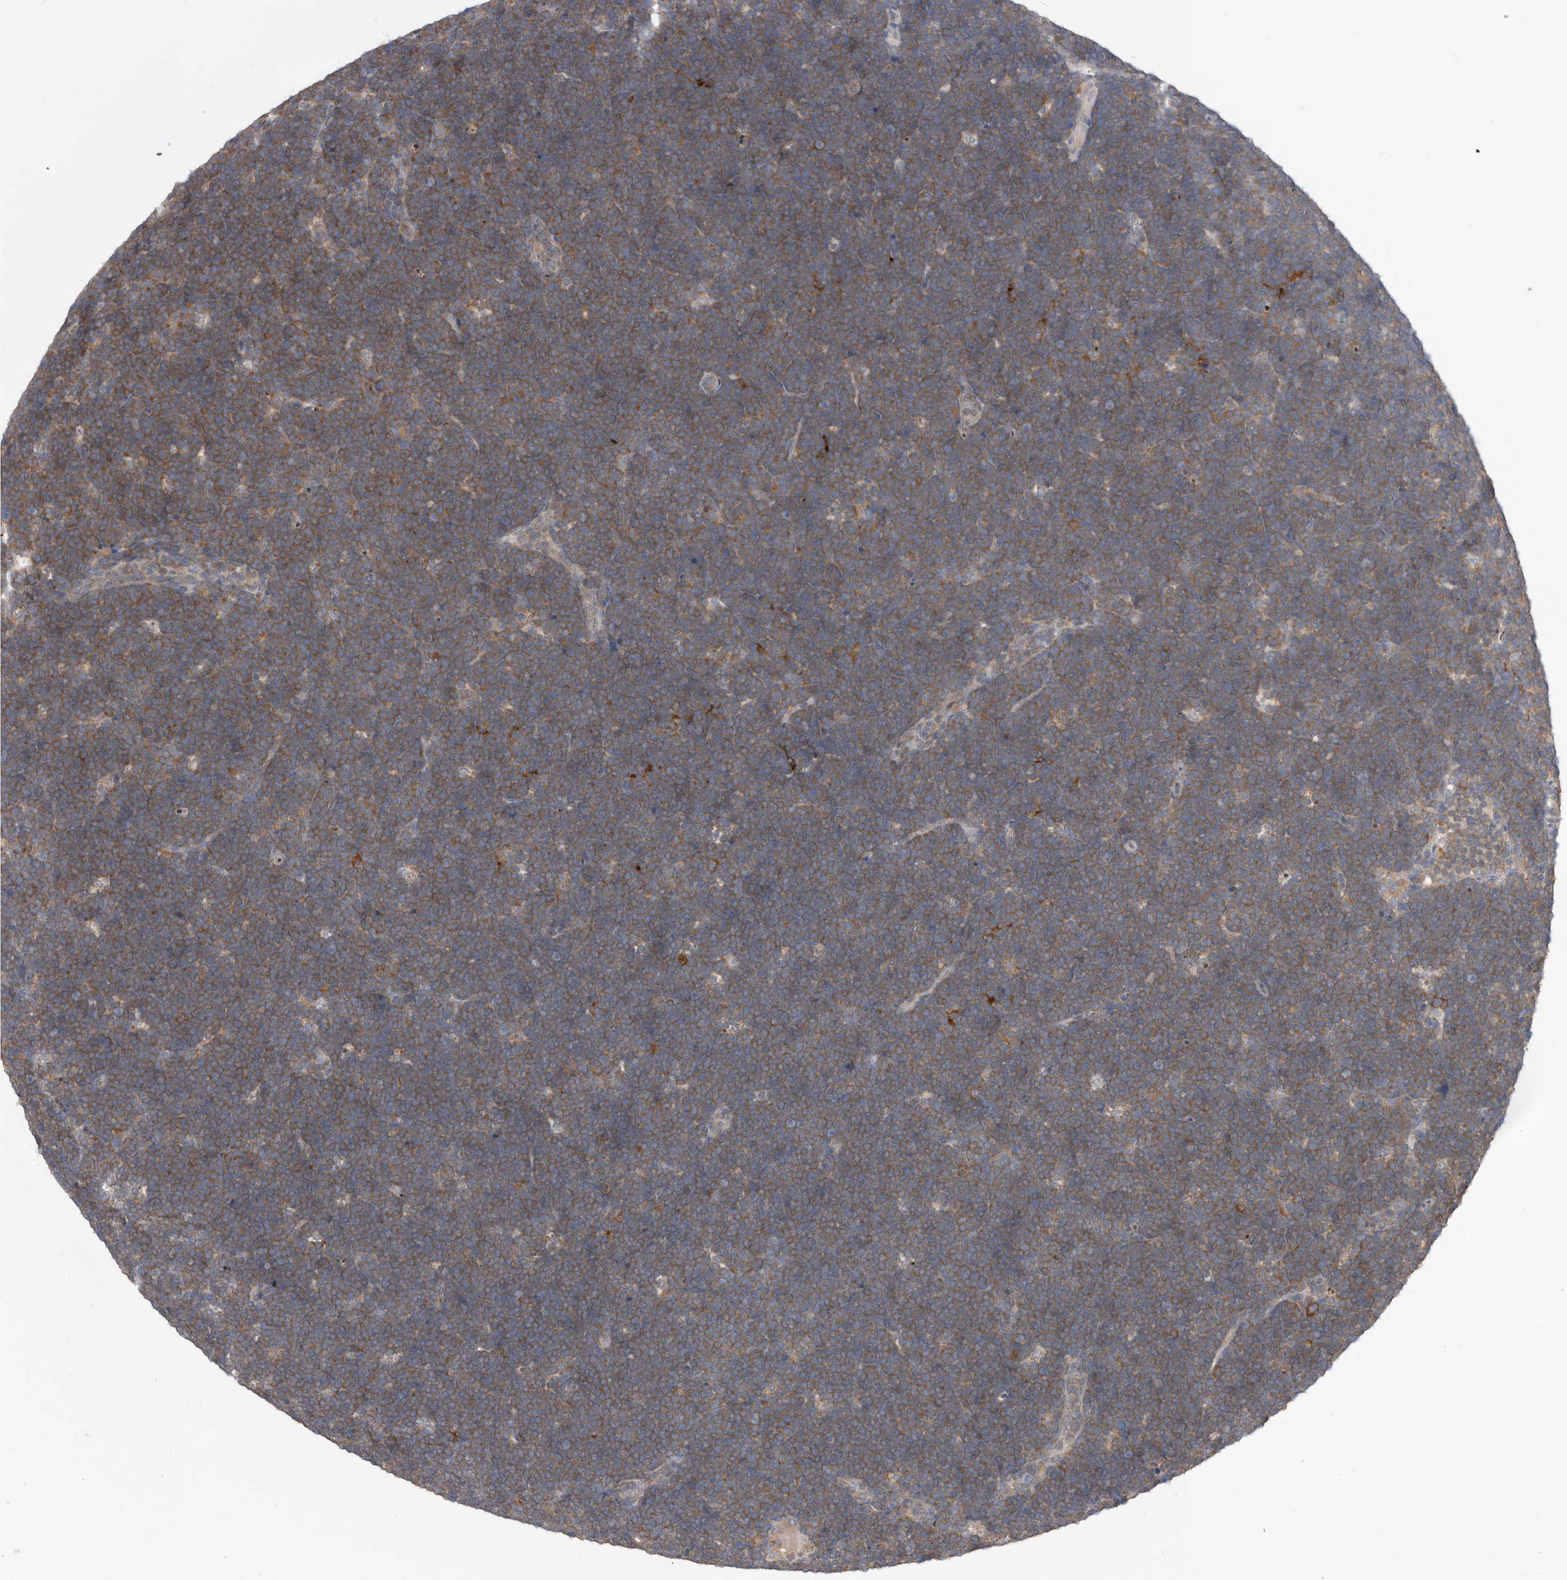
{"staining": {"intensity": "moderate", "quantity": ">75%", "location": "cytoplasmic/membranous"}, "tissue": "lymphoma", "cell_type": "Tumor cells", "image_type": "cancer", "snomed": [{"axis": "morphology", "description": "Malignant lymphoma, non-Hodgkin's type, High grade"}, {"axis": "topography", "description": "Lymph node"}], "caption": "Immunohistochemistry (IHC) of lymphoma displays medium levels of moderate cytoplasmic/membranous staining in about >75% of tumor cells. Nuclei are stained in blue.", "gene": "CCT4", "patient": {"sex": "male", "age": 13}}